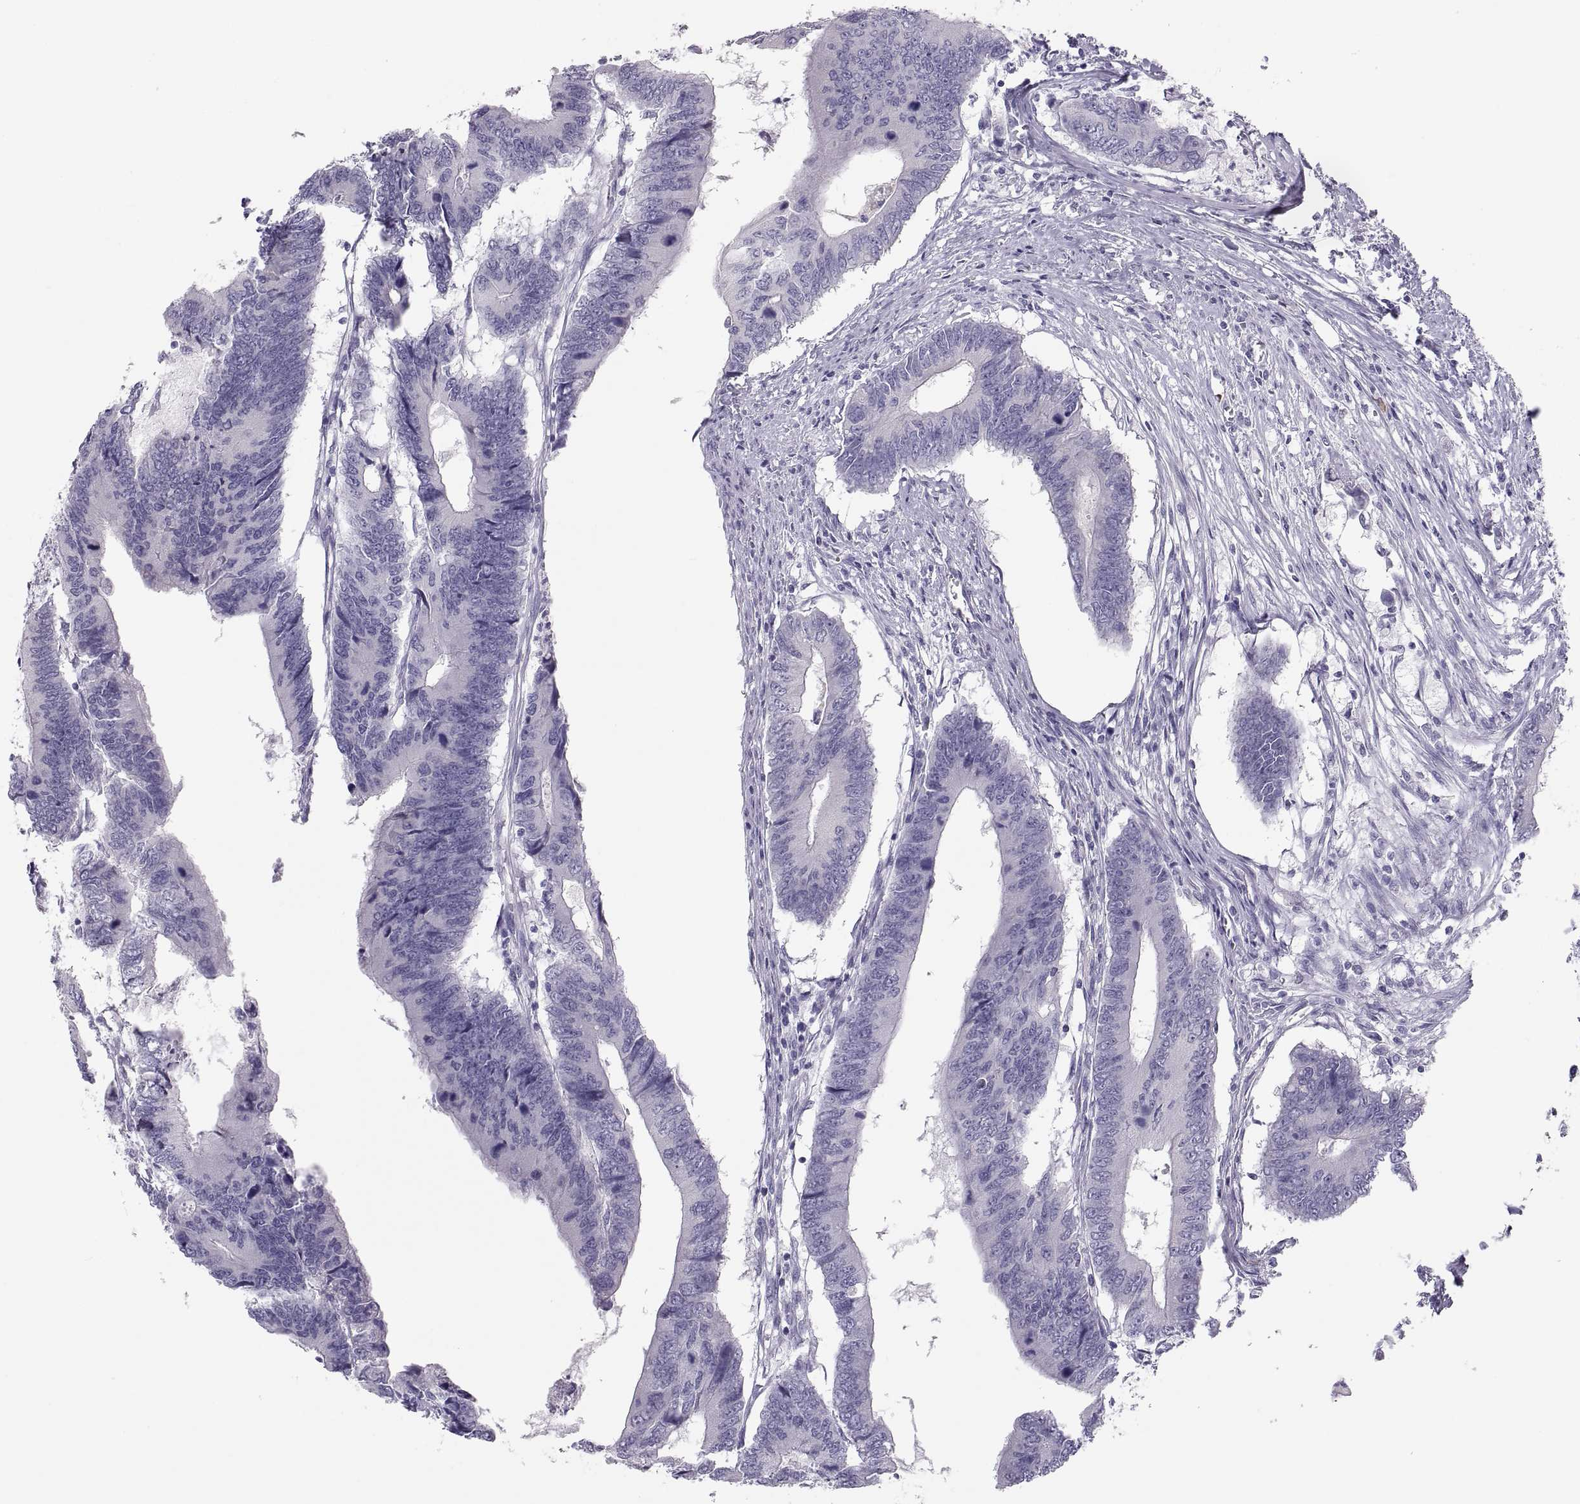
{"staining": {"intensity": "negative", "quantity": "none", "location": "none"}, "tissue": "colorectal cancer", "cell_type": "Tumor cells", "image_type": "cancer", "snomed": [{"axis": "morphology", "description": "Adenocarcinoma, NOS"}, {"axis": "topography", "description": "Colon"}], "caption": "Colorectal adenocarcinoma was stained to show a protein in brown. There is no significant expression in tumor cells. Nuclei are stained in blue.", "gene": "MAGEB2", "patient": {"sex": "male", "age": 53}}